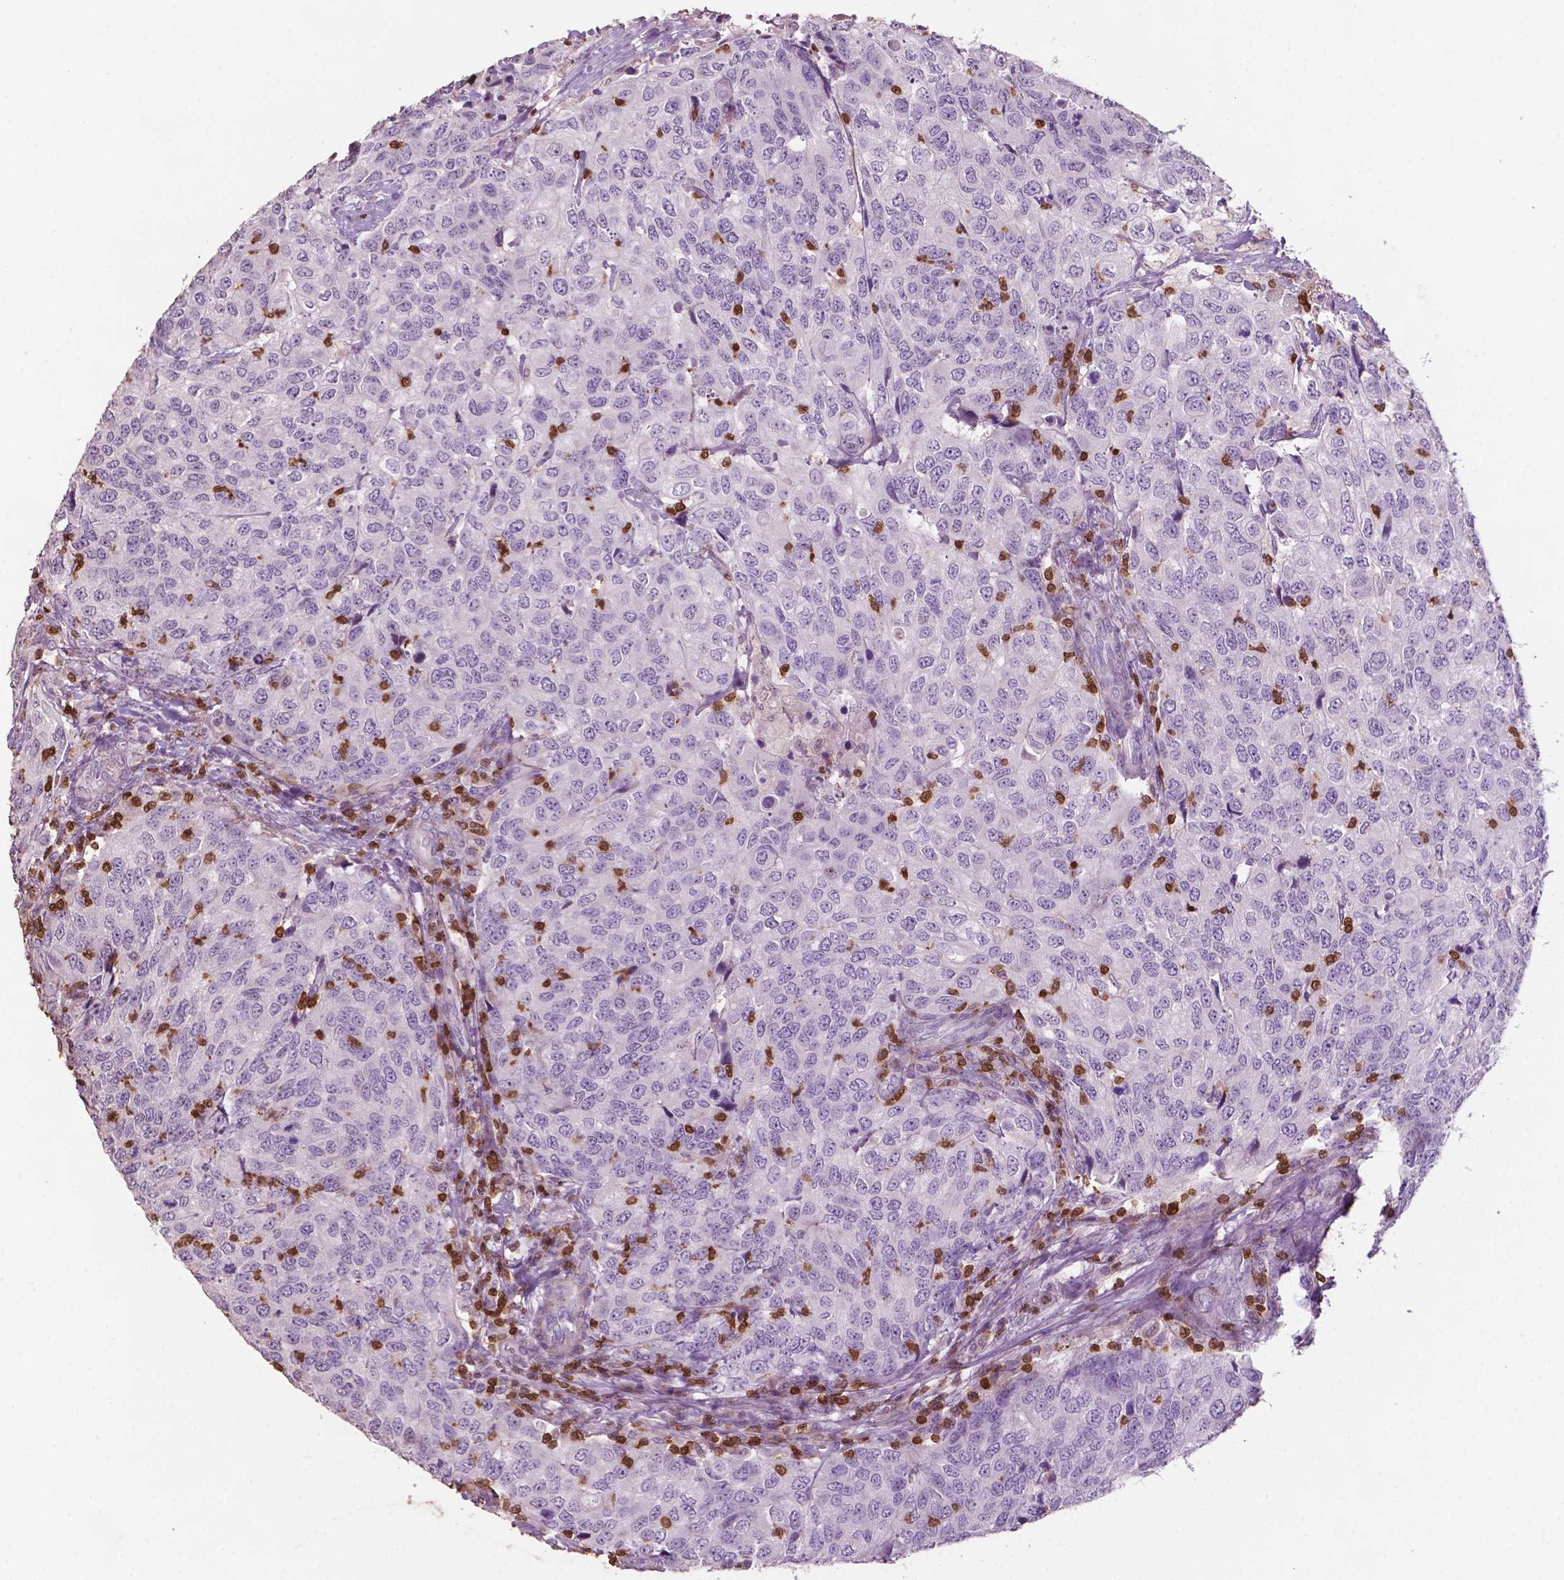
{"staining": {"intensity": "negative", "quantity": "none", "location": "none"}, "tissue": "urothelial cancer", "cell_type": "Tumor cells", "image_type": "cancer", "snomed": [{"axis": "morphology", "description": "Urothelial carcinoma, High grade"}, {"axis": "topography", "description": "Urinary bladder"}], "caption": "The micrograph demonstrates no staining of tumor cells in urothelial cancer.", "gene": "TBC1D10C", "patient": {"sex": "female", "age": 78}}